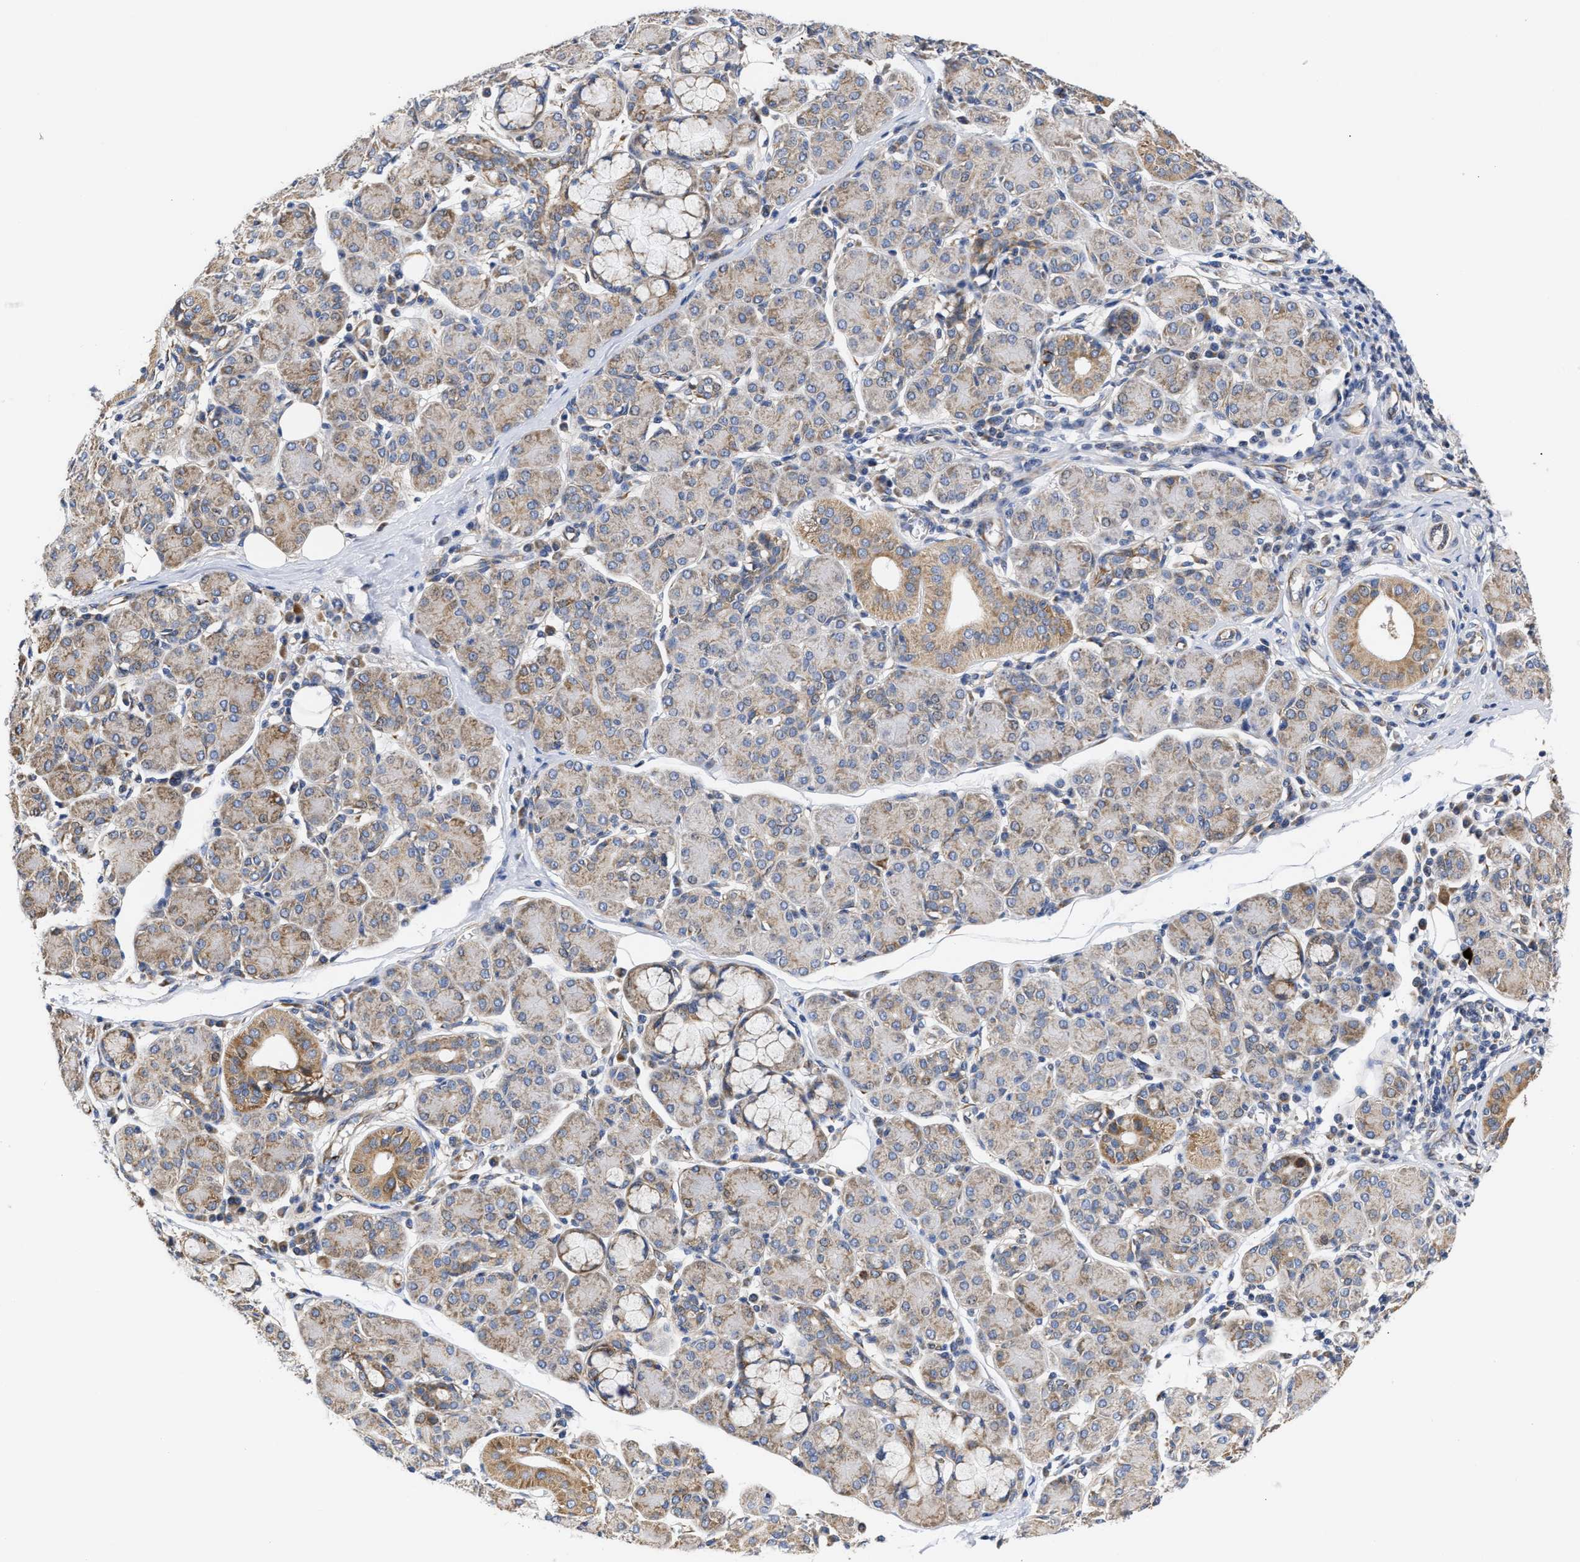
{"staining": {"intensity": "strong", "quantity": "<25%", "location": "cytoplasmic/membranous"}, "tissue": "salivary gland", "cell_type": "Glandular cells", "image_type": "normal", "snomed": [{"axis": "morphology", "description": "Normal tissue, NOS"}, {"axis": "morphology", "description": "Inflammation, NOS"}, {"axis": "topography", "description": "Lymph node"}, {"axis": "topography", "description": "Salivary gland"}], "caption": "A high-resolution photomicrograph shows IHC staining of unremarkable salivary gland, which displays strong cytoplasmic/membranous staining in about <25% of glandular cells.", "gene": "MALSU1", "patient": {"sex": "male", "age": 3}}